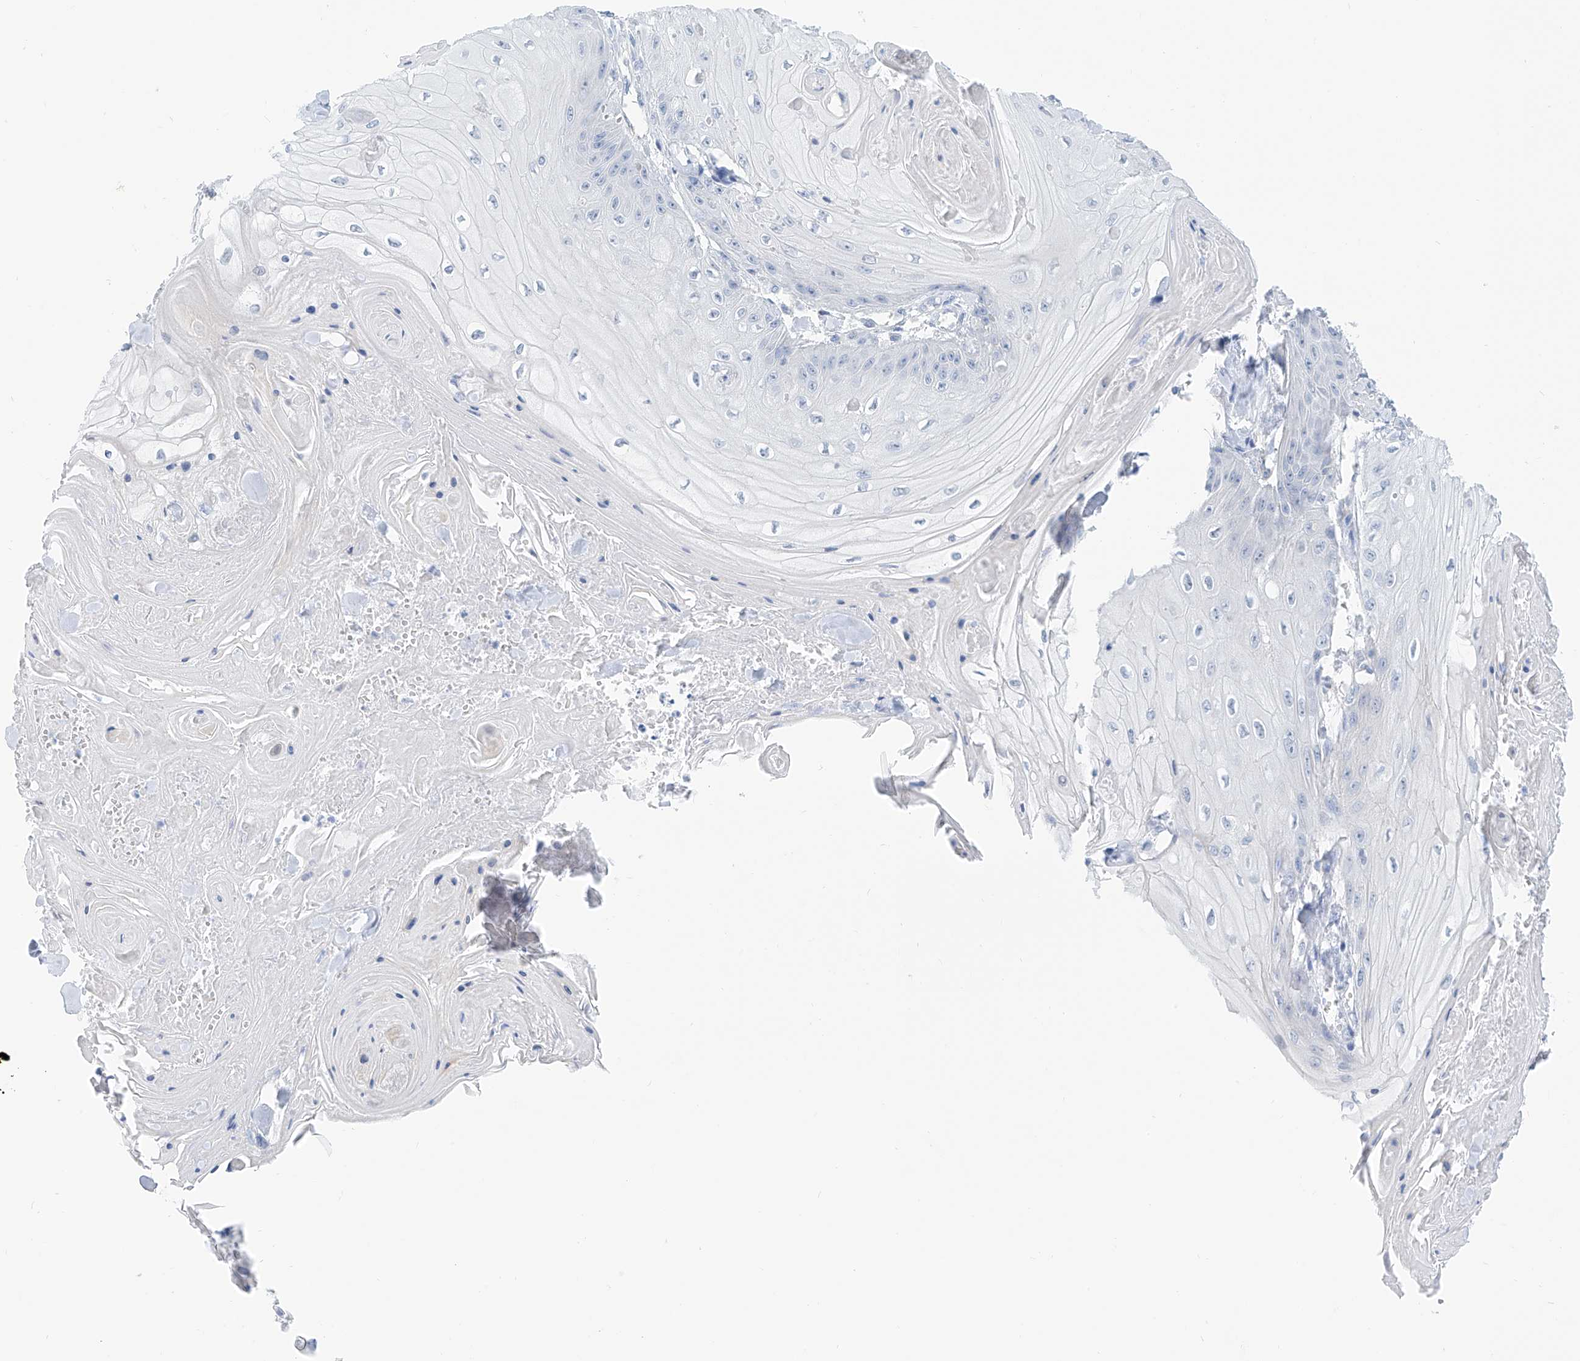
{"staining": {"intensity": "negative", "quantity": "none", "location": "none"}, "tissue": "skin cancer", "cell_type": "Tumor cells", "image_type": "cancer", "snomed": [{"axis": "morphology", "description": "Squamous cell carcinoma, NOS"}, {"axis": "topography", "description": "Skin"}], "caption": "A high-resolution histopathology image shows immunohistochemistry staining of skin squamous cell carcinoma, which exhibits no significant positivity in tumor cells.", "gene": "PIK3C2B", "patient": {"sex": "male", "age": 74}}